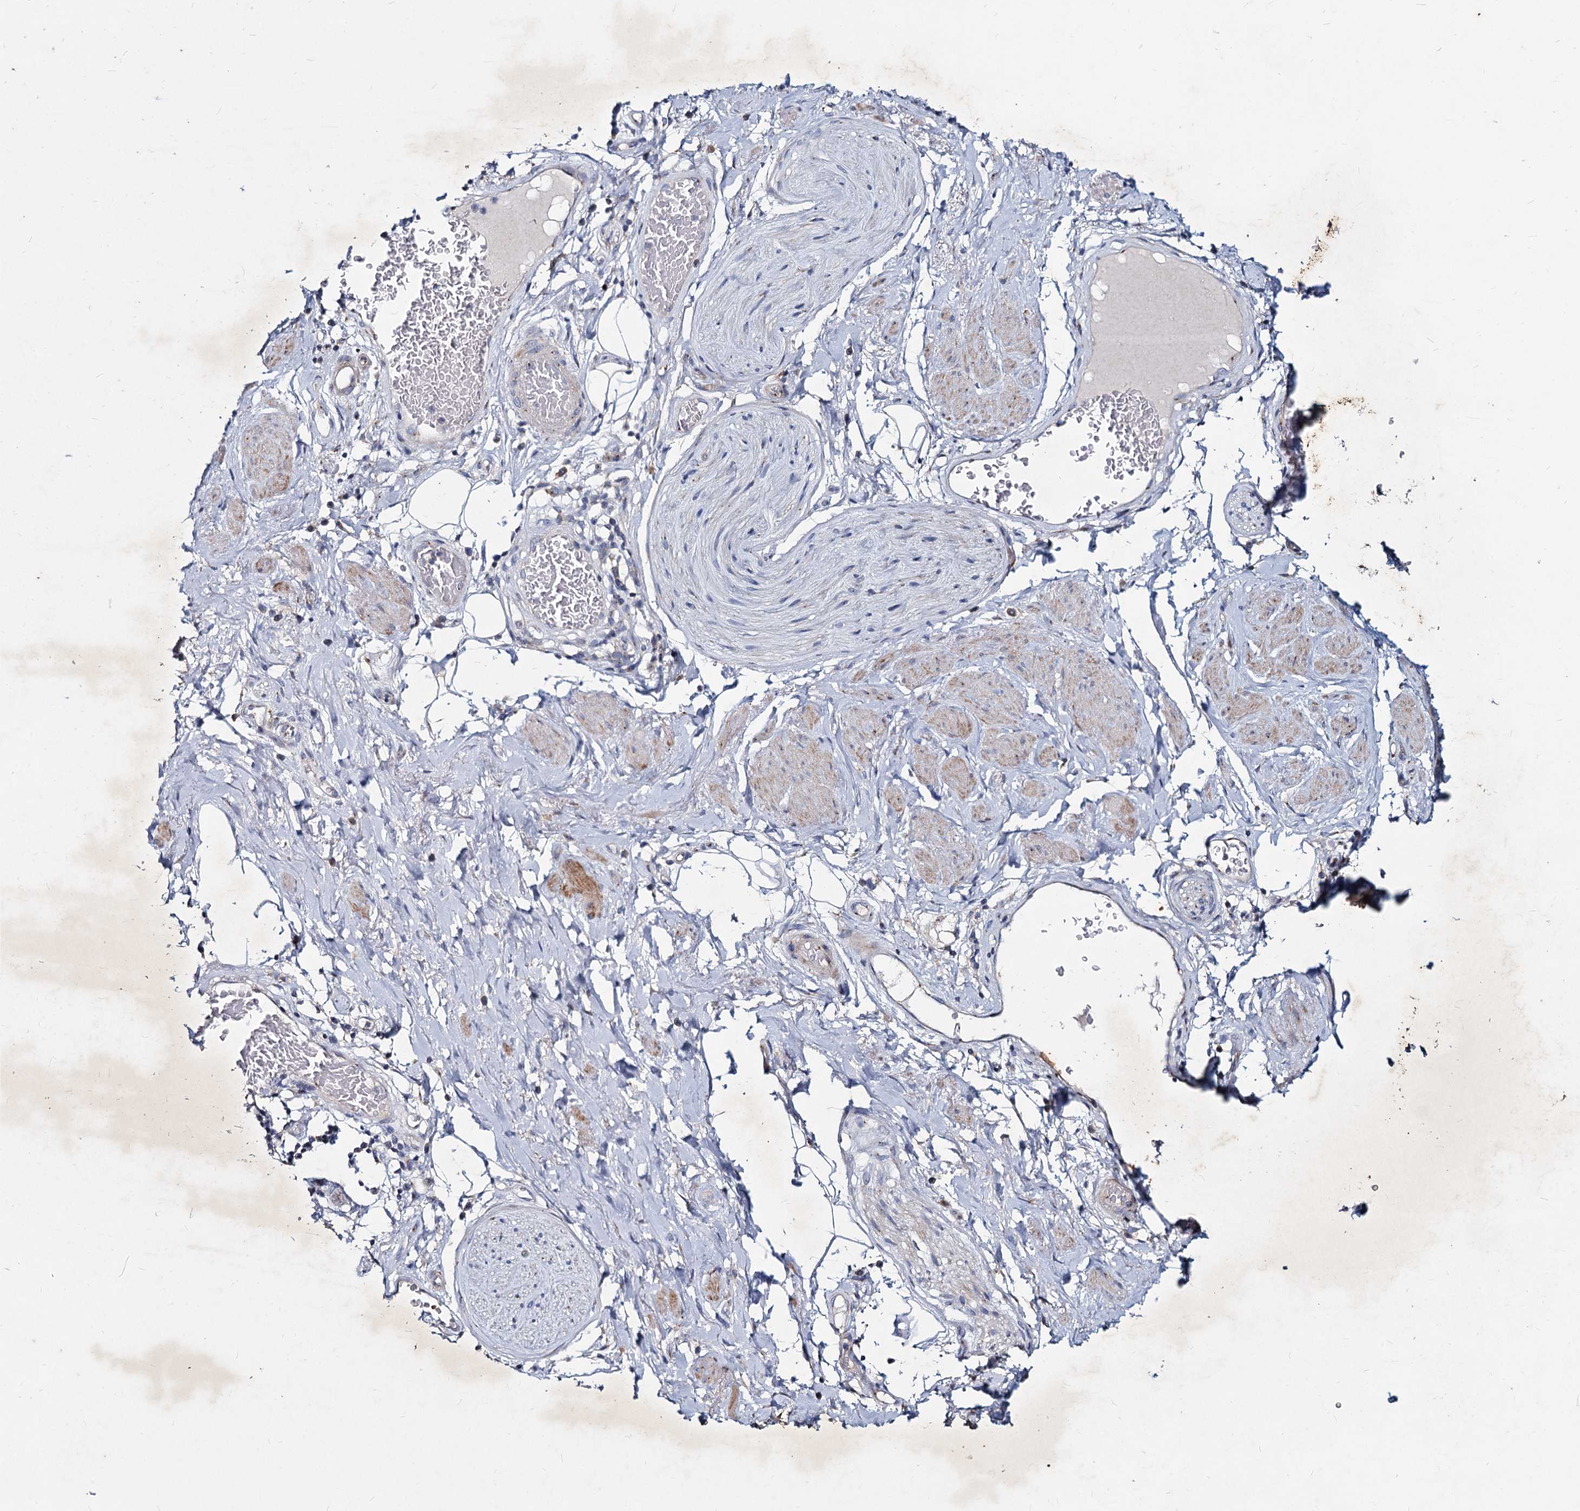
{"staining": {"intensity": "negative", "quantity": "none", "location": "none"}, "tissue": "adipose tissue", "cell_type": "Adipocytes", "image_type": "normal", "snomed": [{"axis": "morphology", "description": "Normal tissue, NOS"}, {"axis": "morphology", "description": "Adenocarcinoma, NOS"}, {"axis": "topography", "description": "Rectum"}, {"axis": "topography", "description": "Vagina"}, {"axis": "topography", "description": "Peripheral nerve tissue"}], "caption": "High power microscopy image of an immunohistochemistry (IHC) micrograph of normal adipose tissue, revealing no significant staining in adipocytes.", "gene": "AGBL4", "patient": {"sex": "female", "age": 71}}